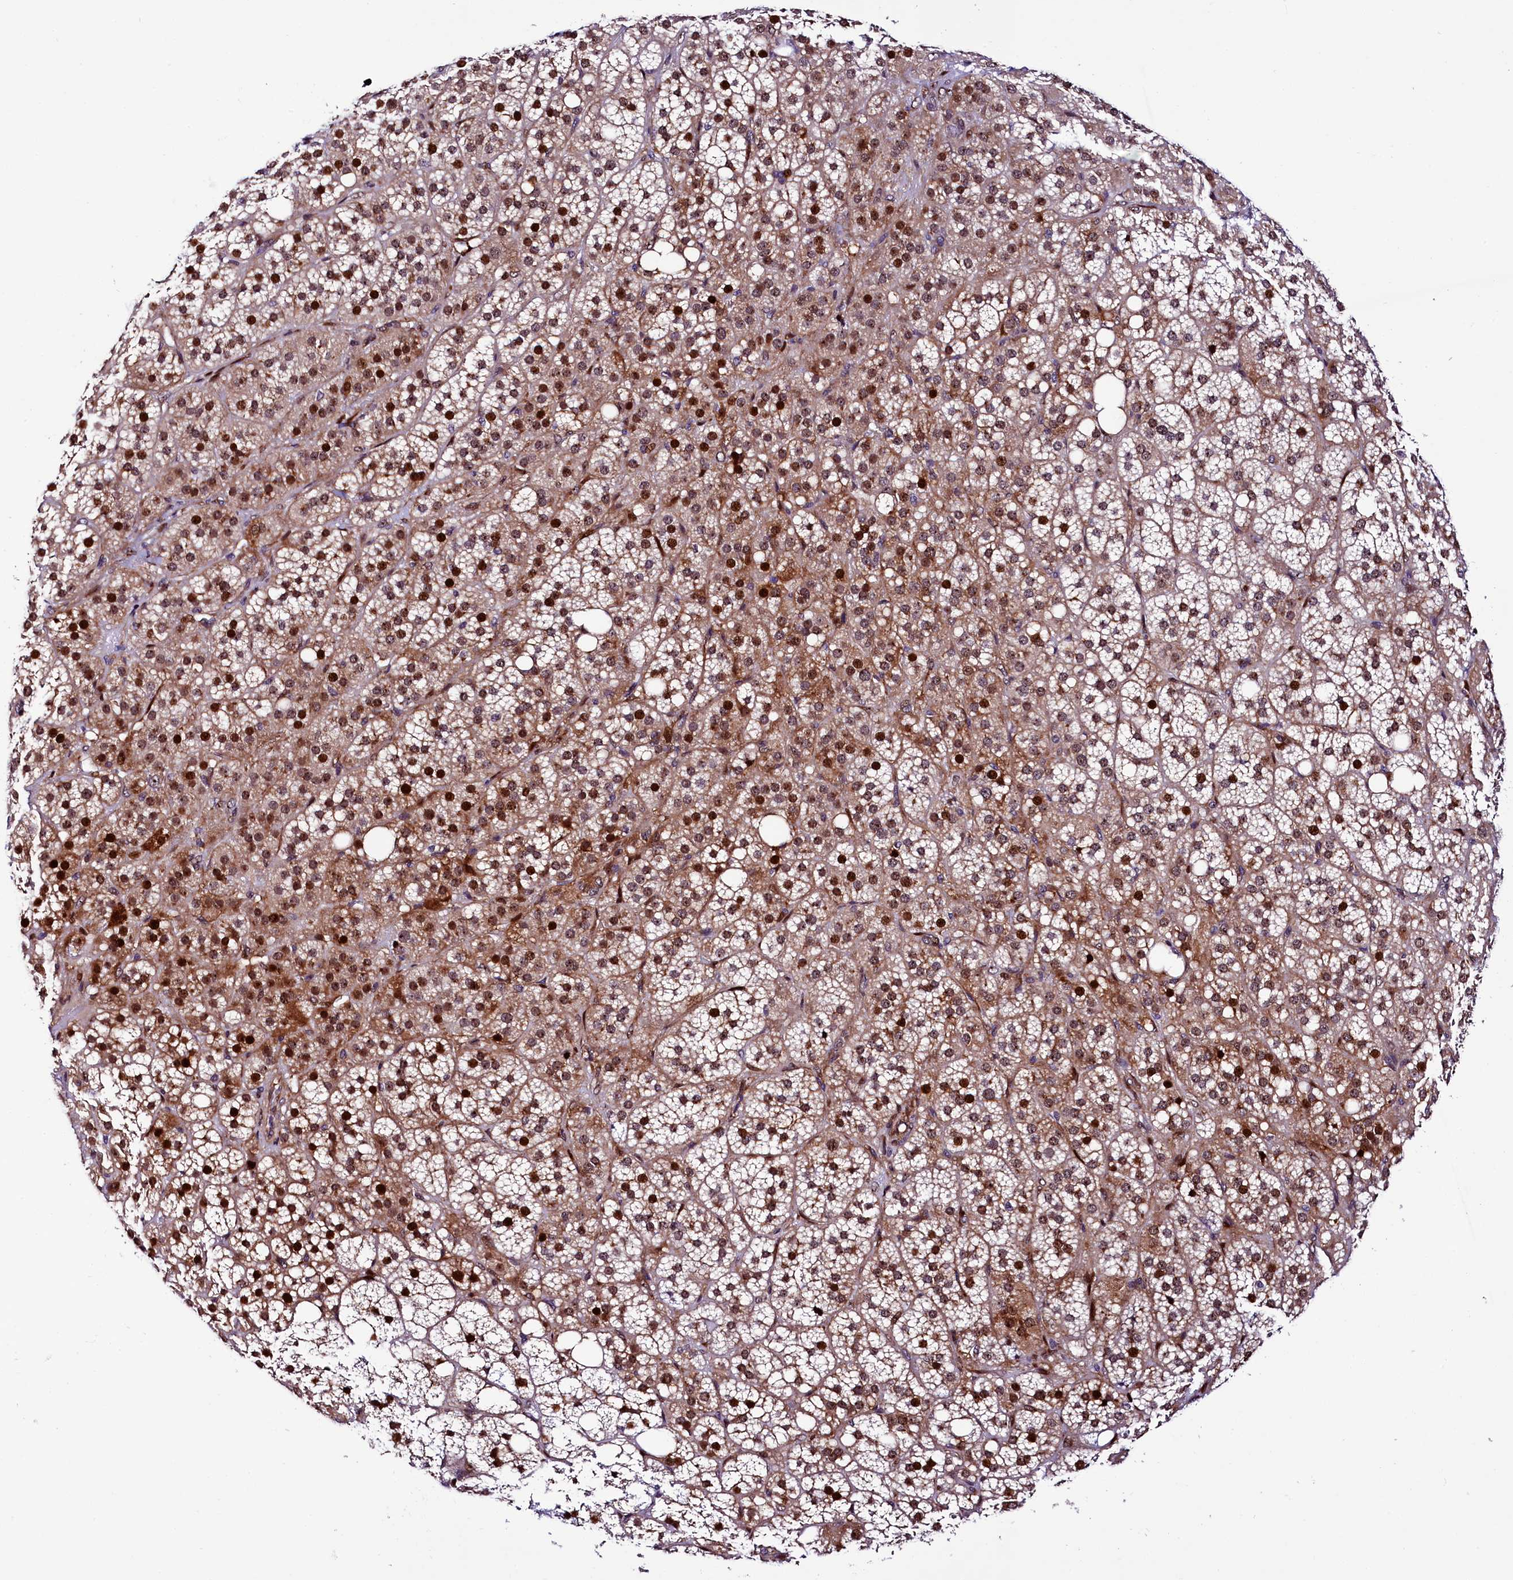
{"staining": {"intensity": "strong", "quantity": ">75%", "location": "cytoplasmic/membranous,nuclear"}, "tissue": "adrenal gland", "cell_type": "Glandular cells", "image_type": "normal", "snomed": [{"axis": "morphology", "description": "Normal tissue, NOS"}, {"axis": "topography", "description": "Adrenal gland"}], "caption": "The image demonstrates a brown stain indicating the presence of a protein in the cytoplasmic/membranous,nuclear of glandular cells in adrenal gland.", "gene": "TRMT112", "patient": {"sex": "female", "age": 59}}